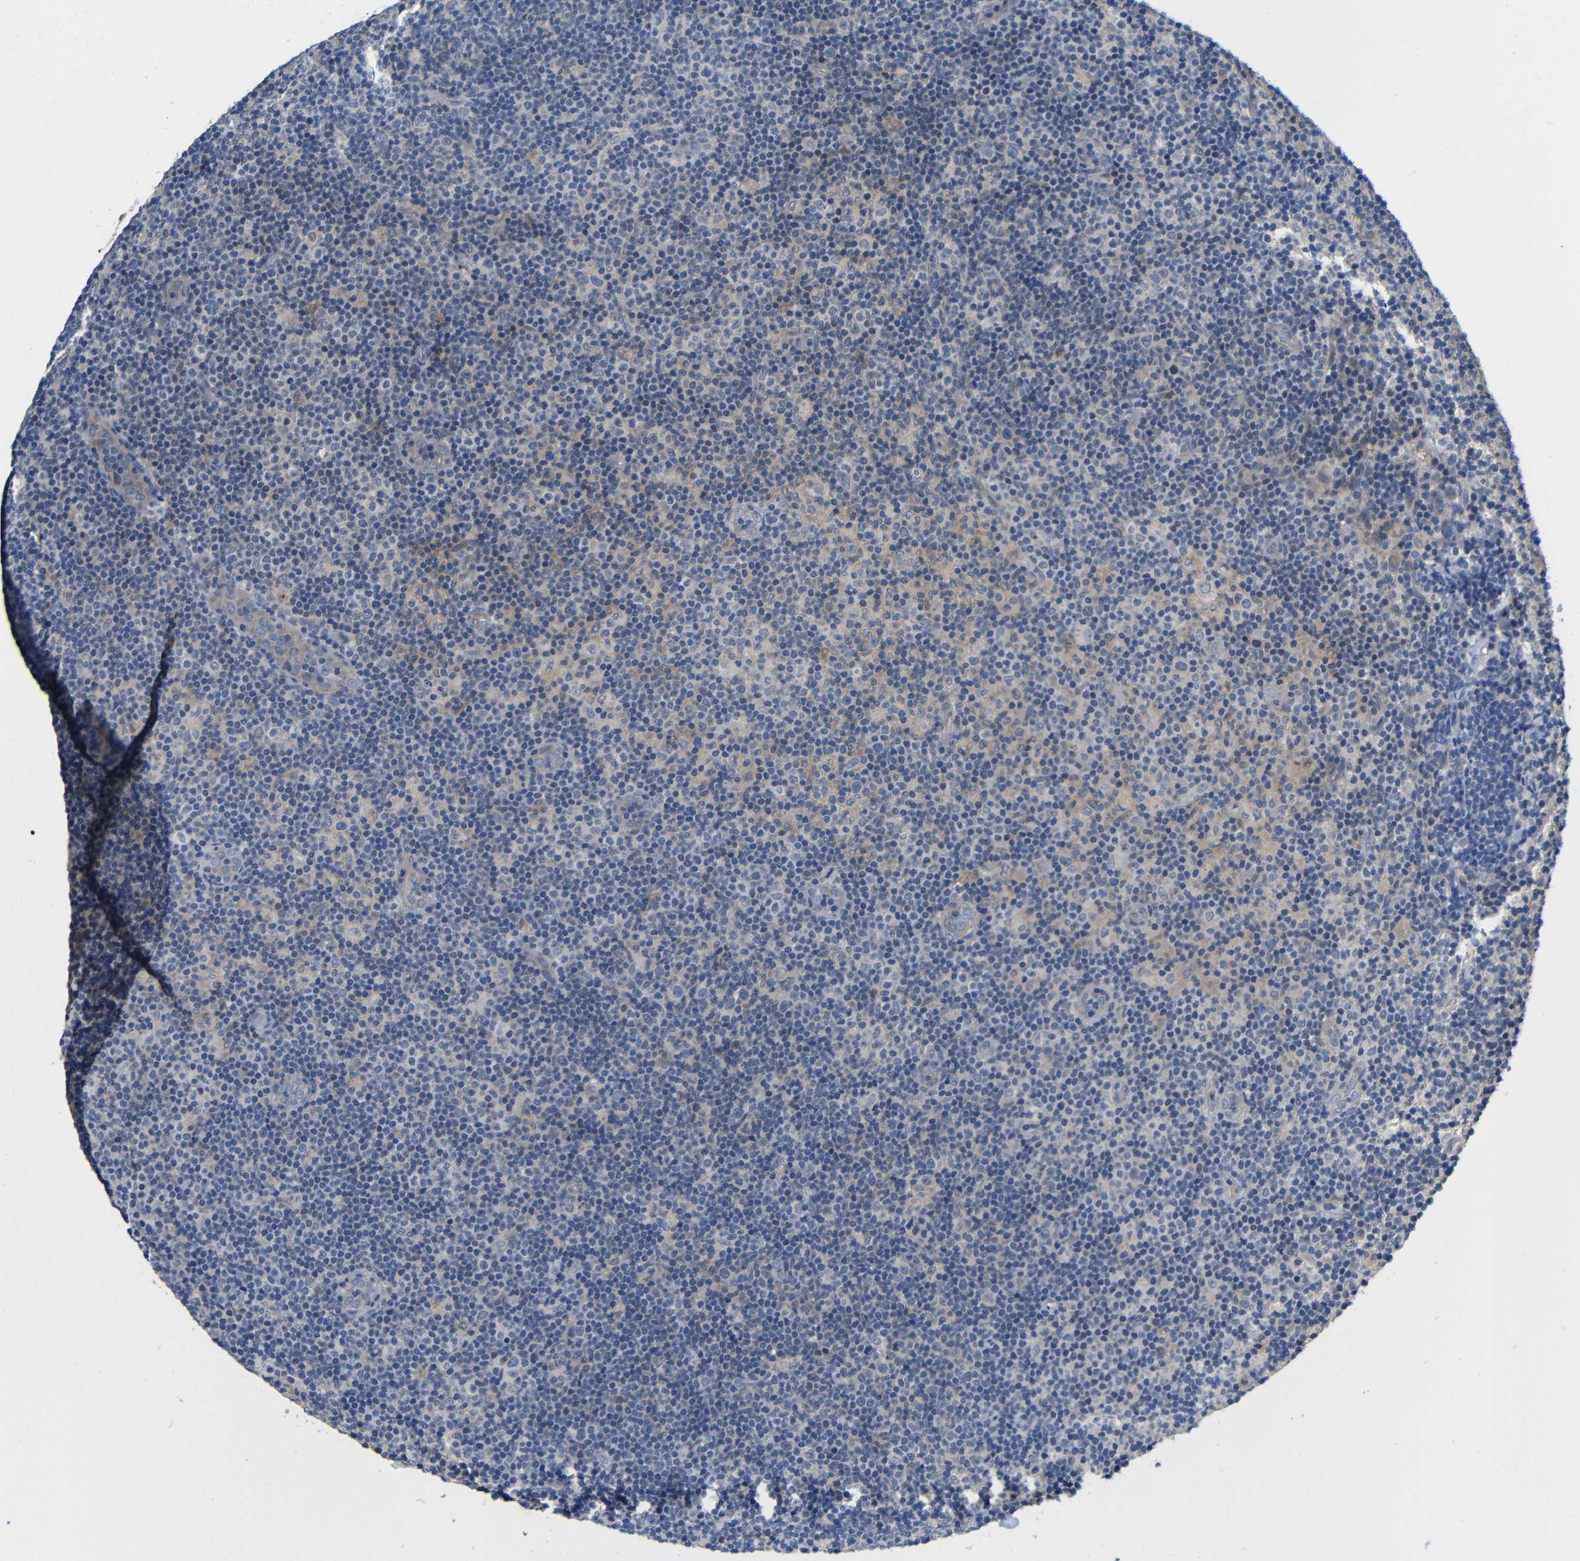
{"staining": {"intensity": "negative", "quantity": "none", "location": "none"}, "tissue": "lymphoma", "cell_type": "Tumor cells", "image_type": "cancer", "snomed": [{"axis": "morphology", "description": "Malignant lymphoma, non-Hodgkin's type, Low grade"}, {"axis": "topography", "description": "Lymph node"}], "caption": "Human lymphoma stained for a protein using immunohistochemistry shows no positivity in tumor cells.", "gene": "ZNF90", "patient": {"sex": "male", "age": 83}}